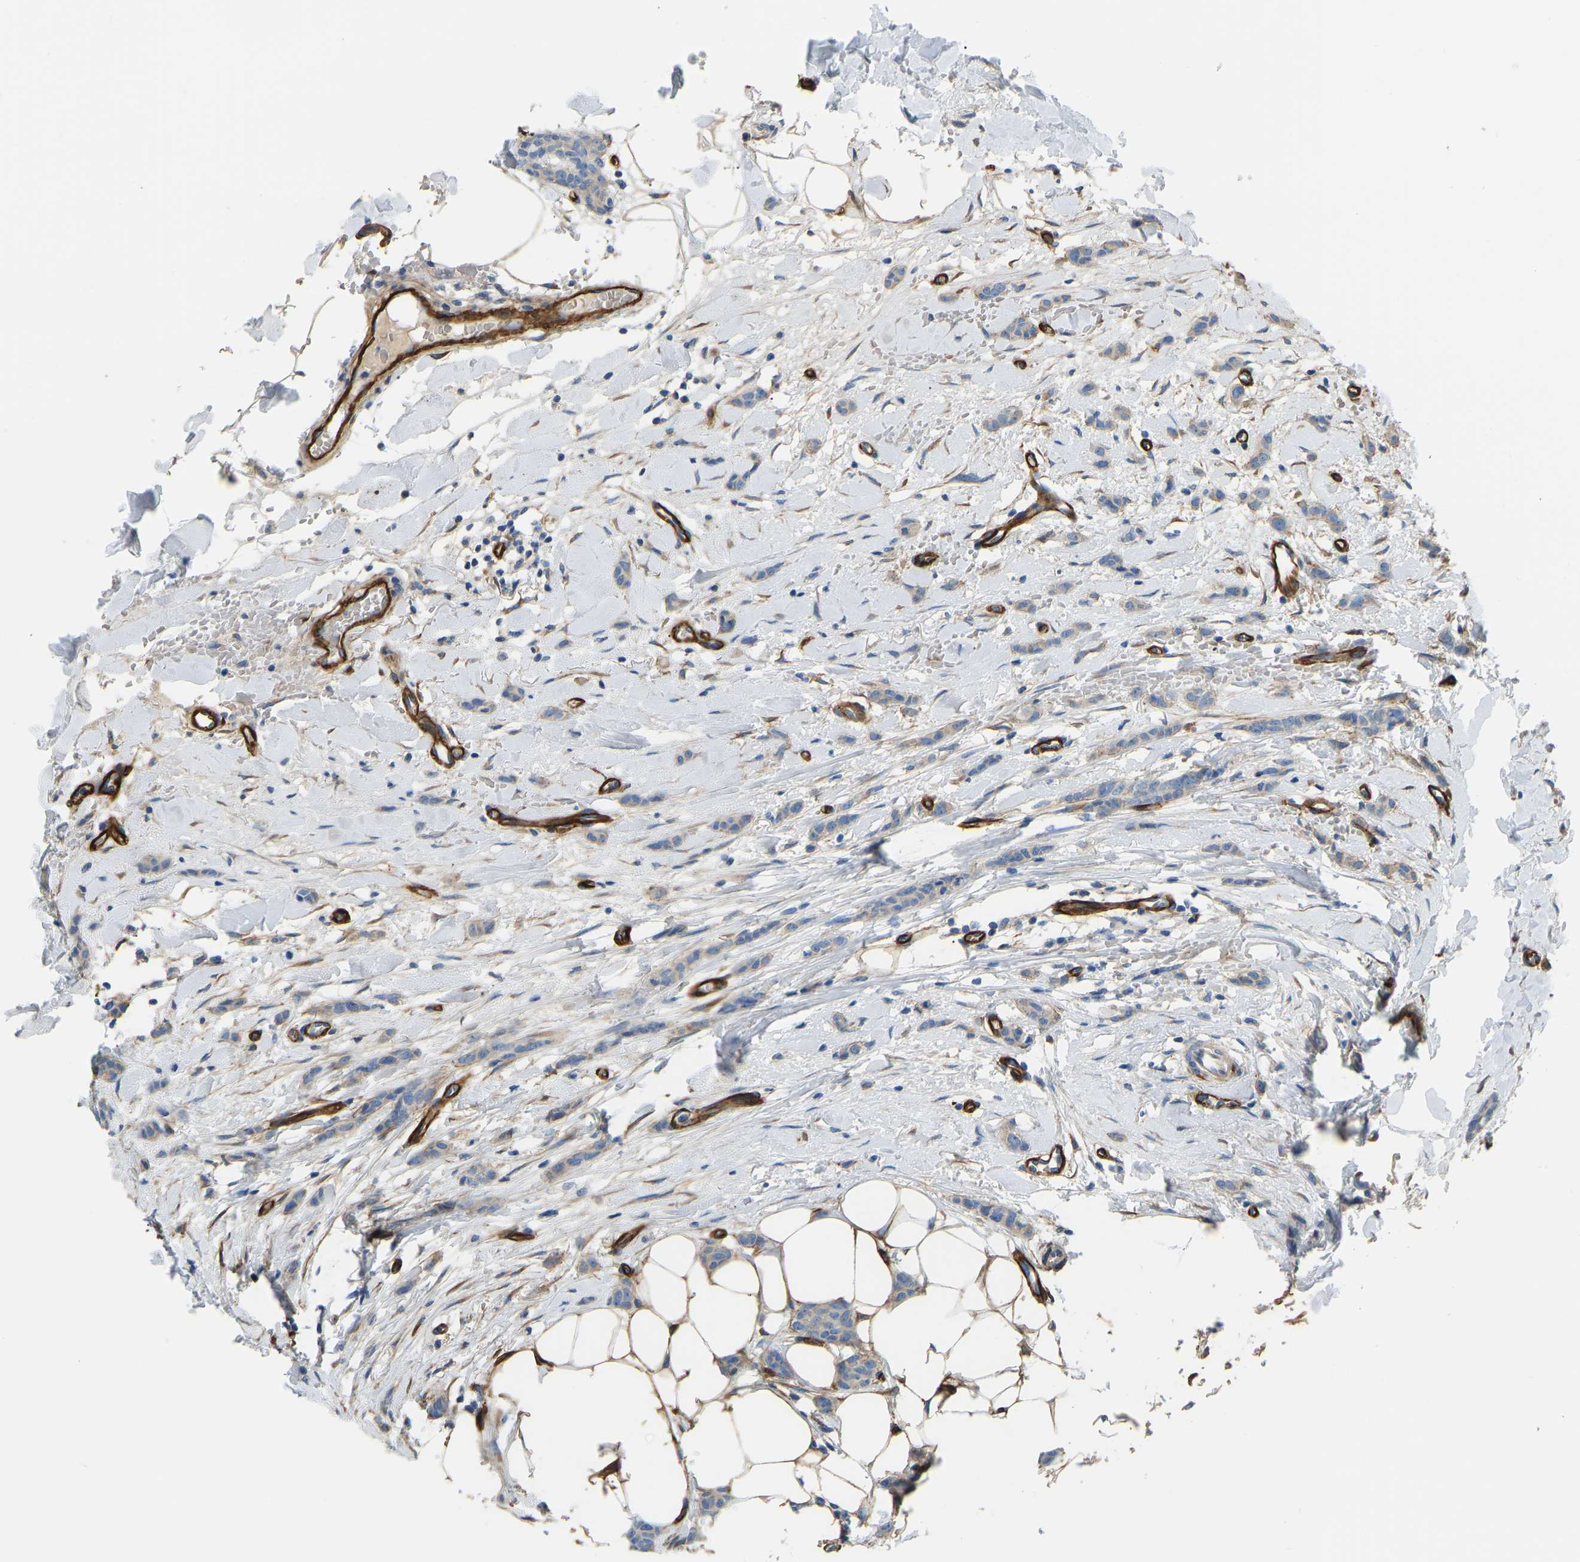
{"staining": {"intensity": "weak", "quantity": "<25%", "location": "cytoplasmic/membranous"}, "tissue": "breast cancer", "cell_type": "Tumor cells", "image_type": "cancer", "snomed": [{"axis": "morphology", "description": "Lobular carcinoma"}, {"axis": "topography", "description": "Skin"}, {"axis": "topography", "description": "Breast"}], "caption": "Lobular carcinoma (breast) stained for a protein using IHC reveals no staining tumor cells.", "gene": "COL15A1", "patient": {"sex": "female", "age": 46}}